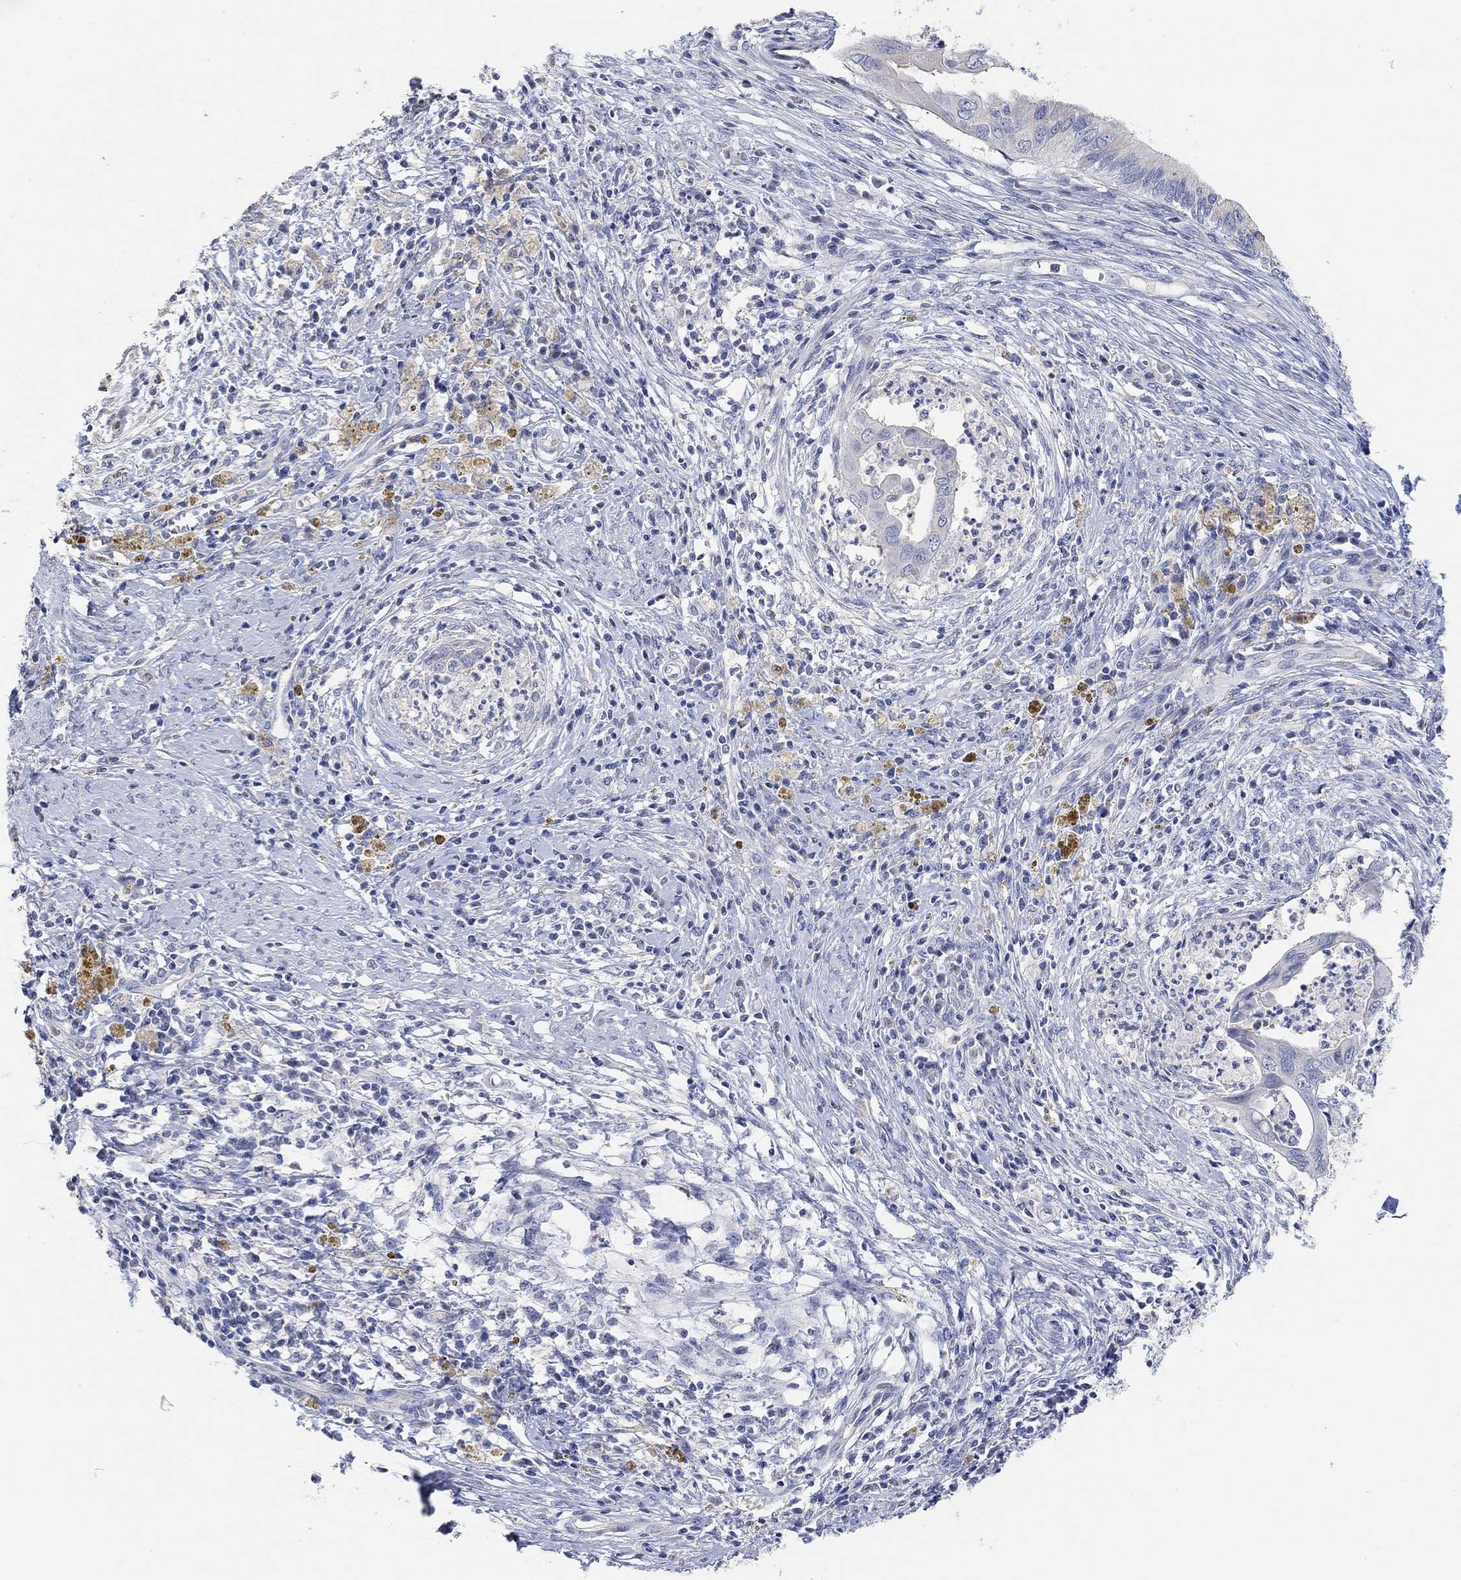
{"staining": {"intensity": "negative", "quantity": "none", "location": "none"}, "tissue": "cervical cancer", "cell_type": "Tumor cells", "image_type": "cancer", "snomed": [{"axis": "morphology", "description": "Adenocarcinoma, NOS"}, {"axis": "topography", "description": "Cervix"}], "caption": "Tumor cells are negative for brown protein staining in adenocarcinoma (cervical).", "gene": "NLRP14", "patient": {"sex": "female", "age": 42}}